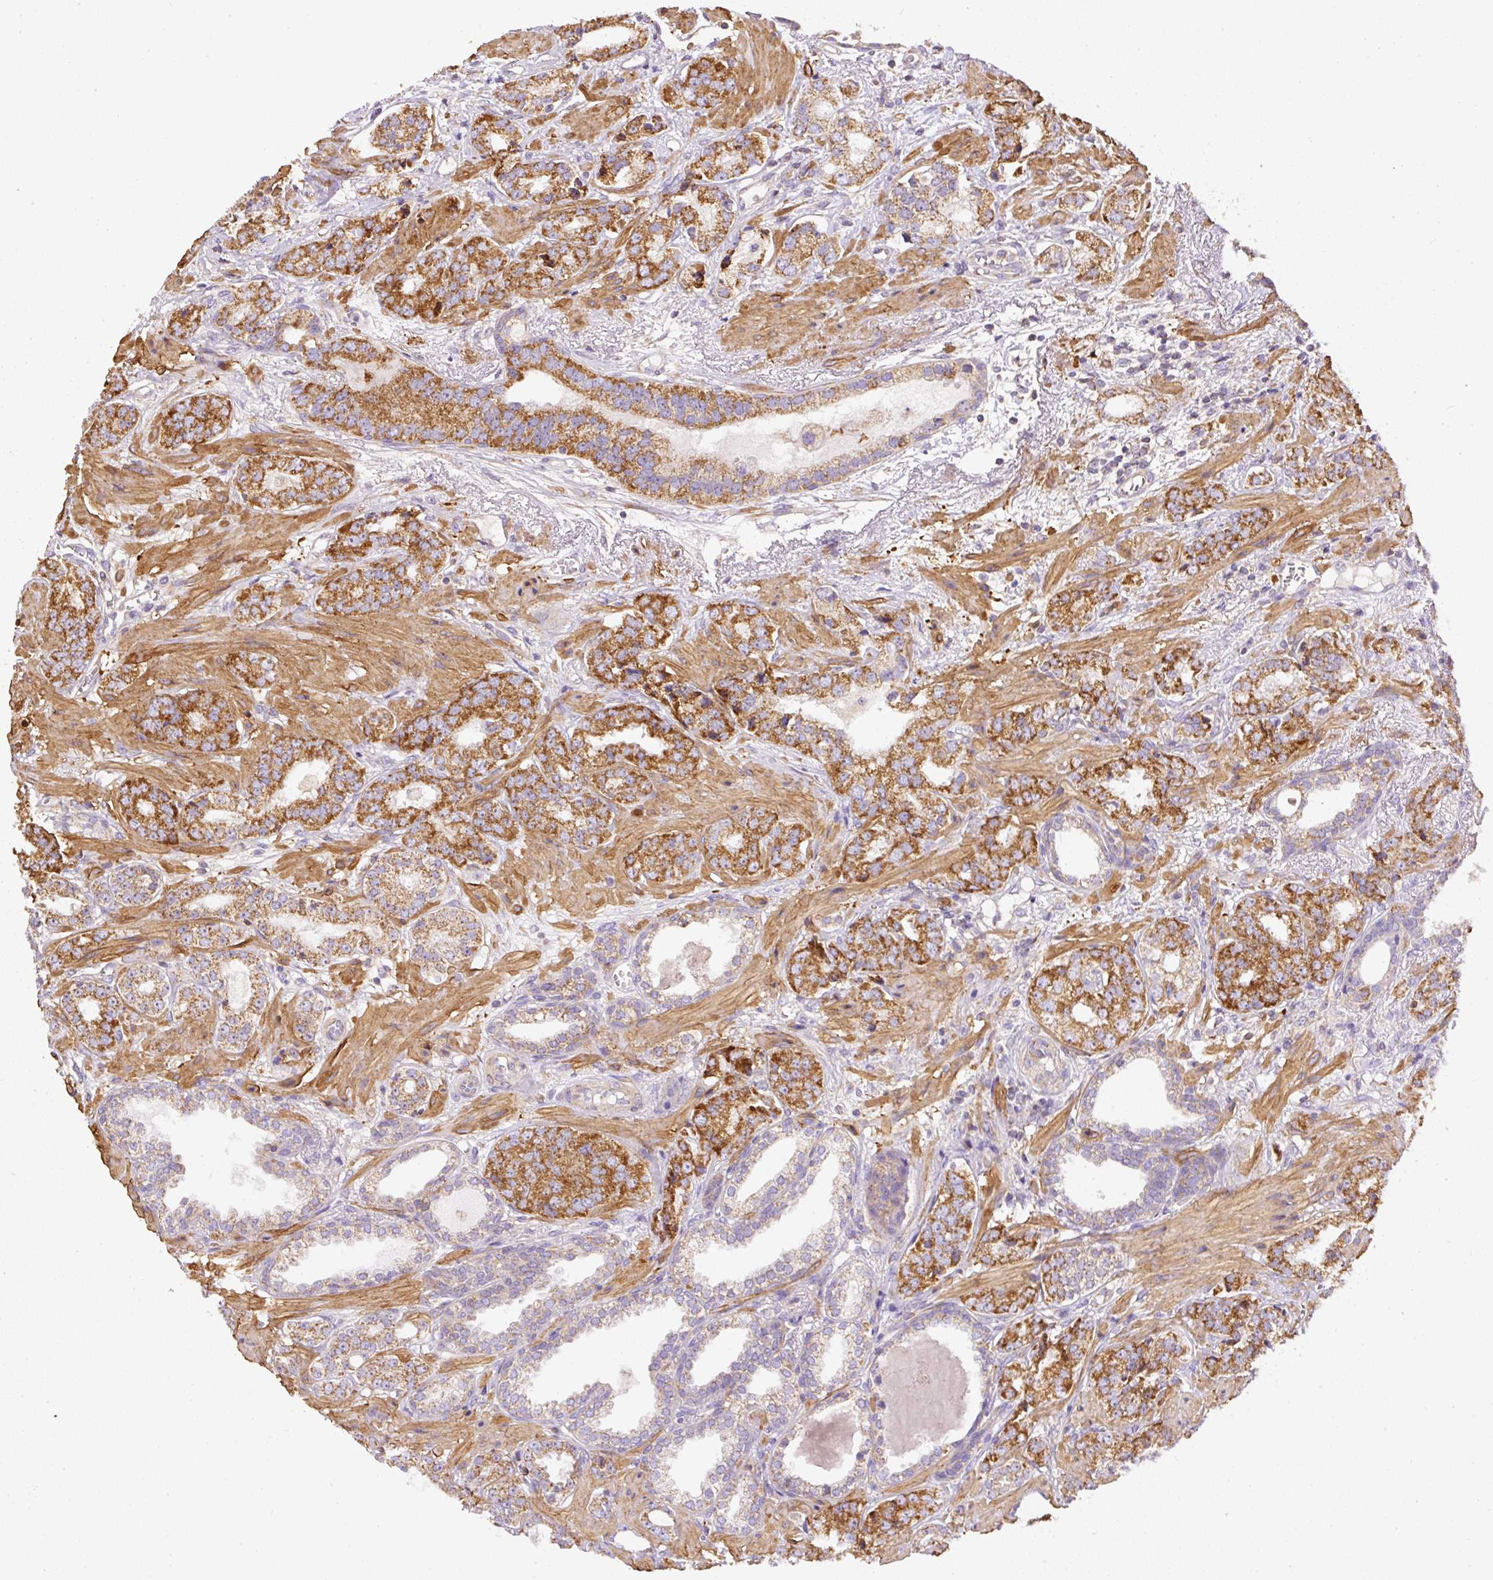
{"staining": {"intensity": "strong", "quantity": ">75%", "location": "cytoplasmic/membranous"}, "tissue": "prostate cancer", "cell_type": "Tumor cells", "image_type": "cancer", "snomed": [{"axis": "morphology", "description": "Adenocarcinoma, High grade"}, {"axis": "topography", "description": "Prostate"}], "caption": "The image displays staining of prostate cancer, revealing strong cytoplasmic/membranous protein positivity (brown color) within tumor cells.", "gene": "NDUFAF2", "patient": {"sex": "male", "age": 71}}